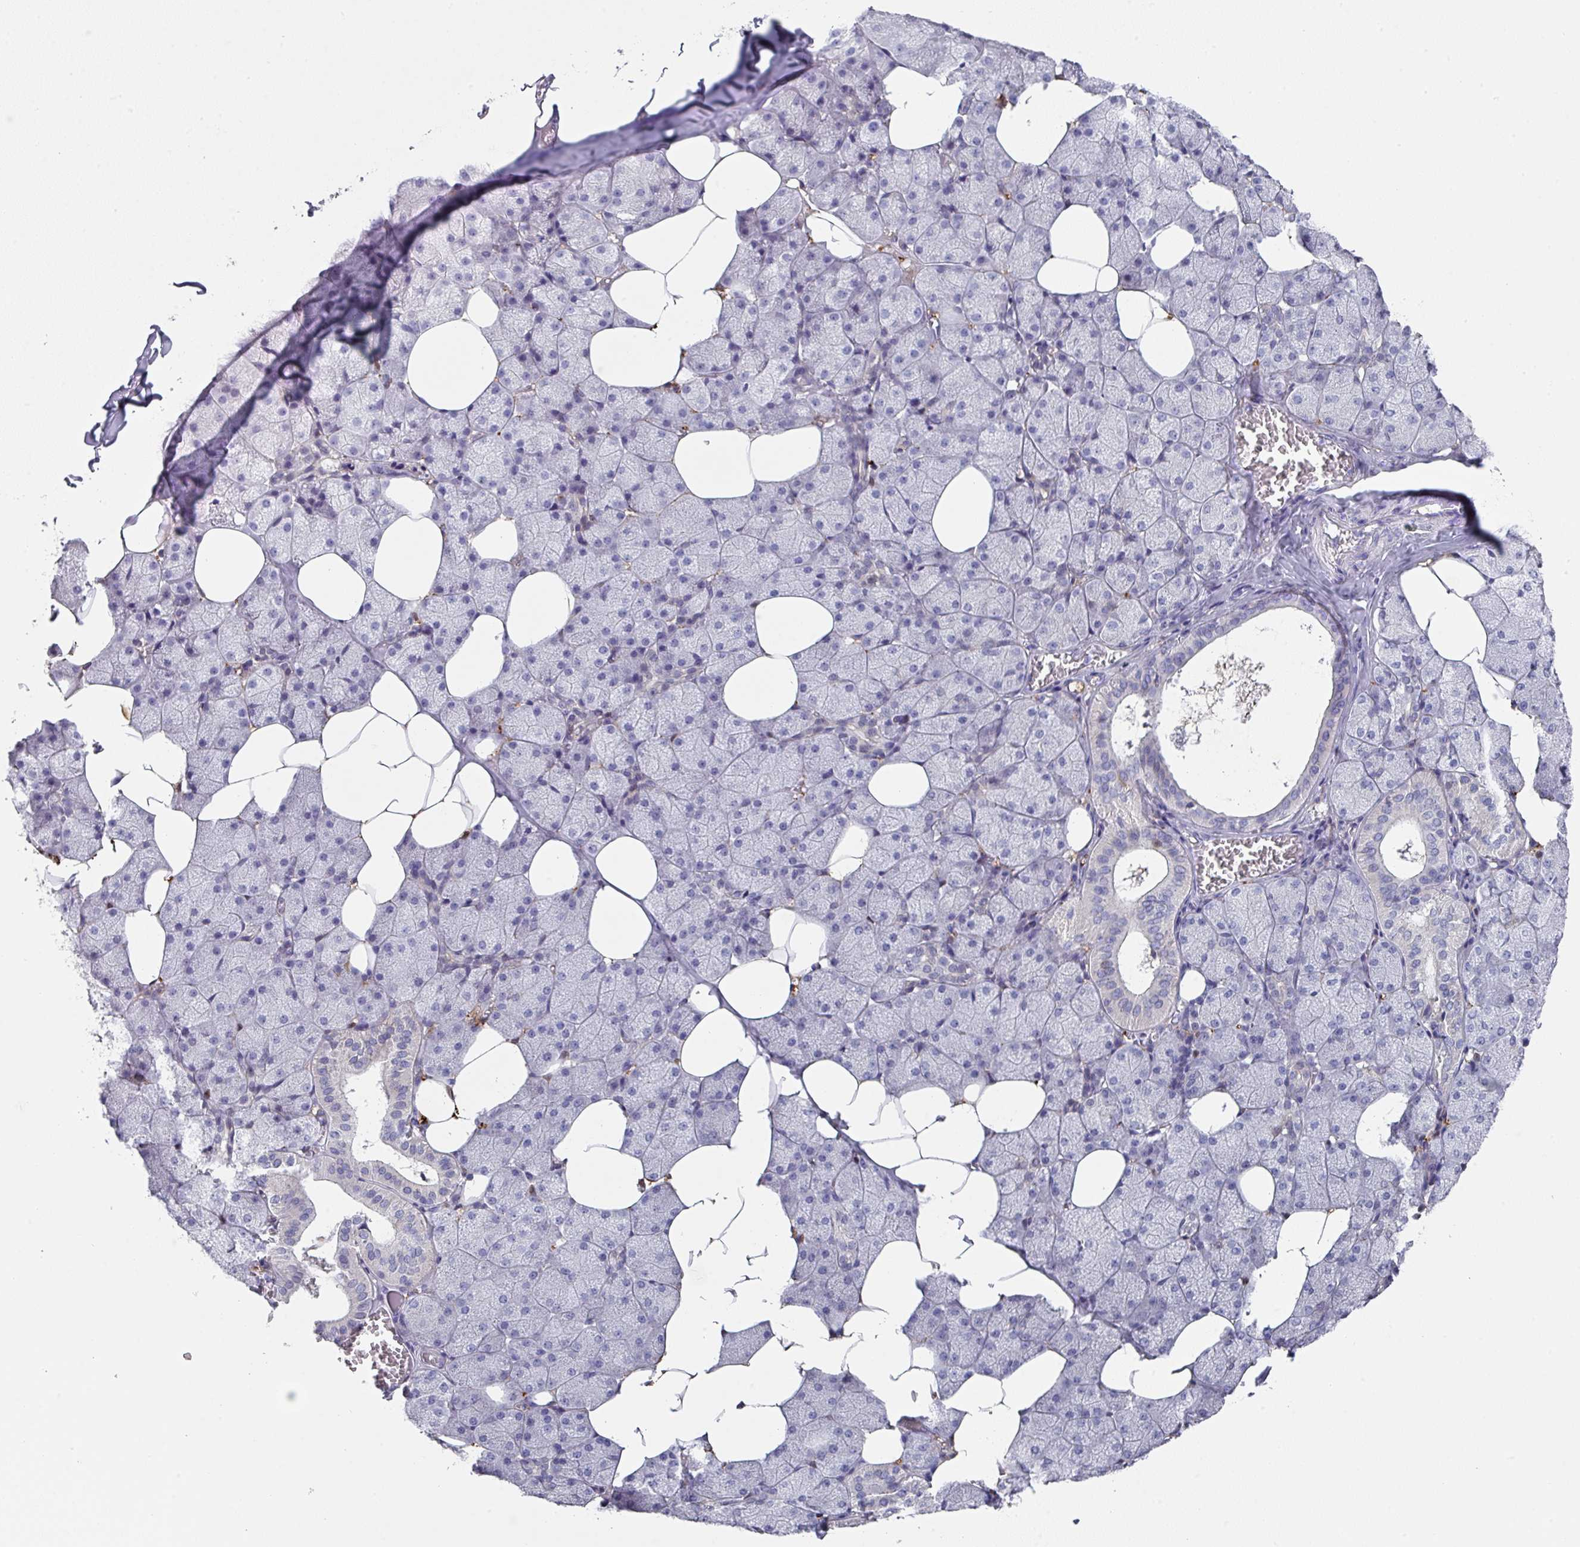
{"staining": {"intensity": "negative", "quantity": "none", "location": "none"}, "tissue": "salivary gland", "cell_type": "Glandular cells", "image_type": "normal", "snomed": [{"axis": "morphology", "description": "Normal tissue, NOS"}, {"axis": "topography", "description": "Salivary gland"}, {"axis": "topography", "description": "Peripheral nerve tissue"}], "caption": "This is a photomicrograph of immunohistochemistry staining of normal salivary gland, which shows no expression in glandular cells.", "gene": "DEFB115", "patient": {"sex": "male", "age": 38}}